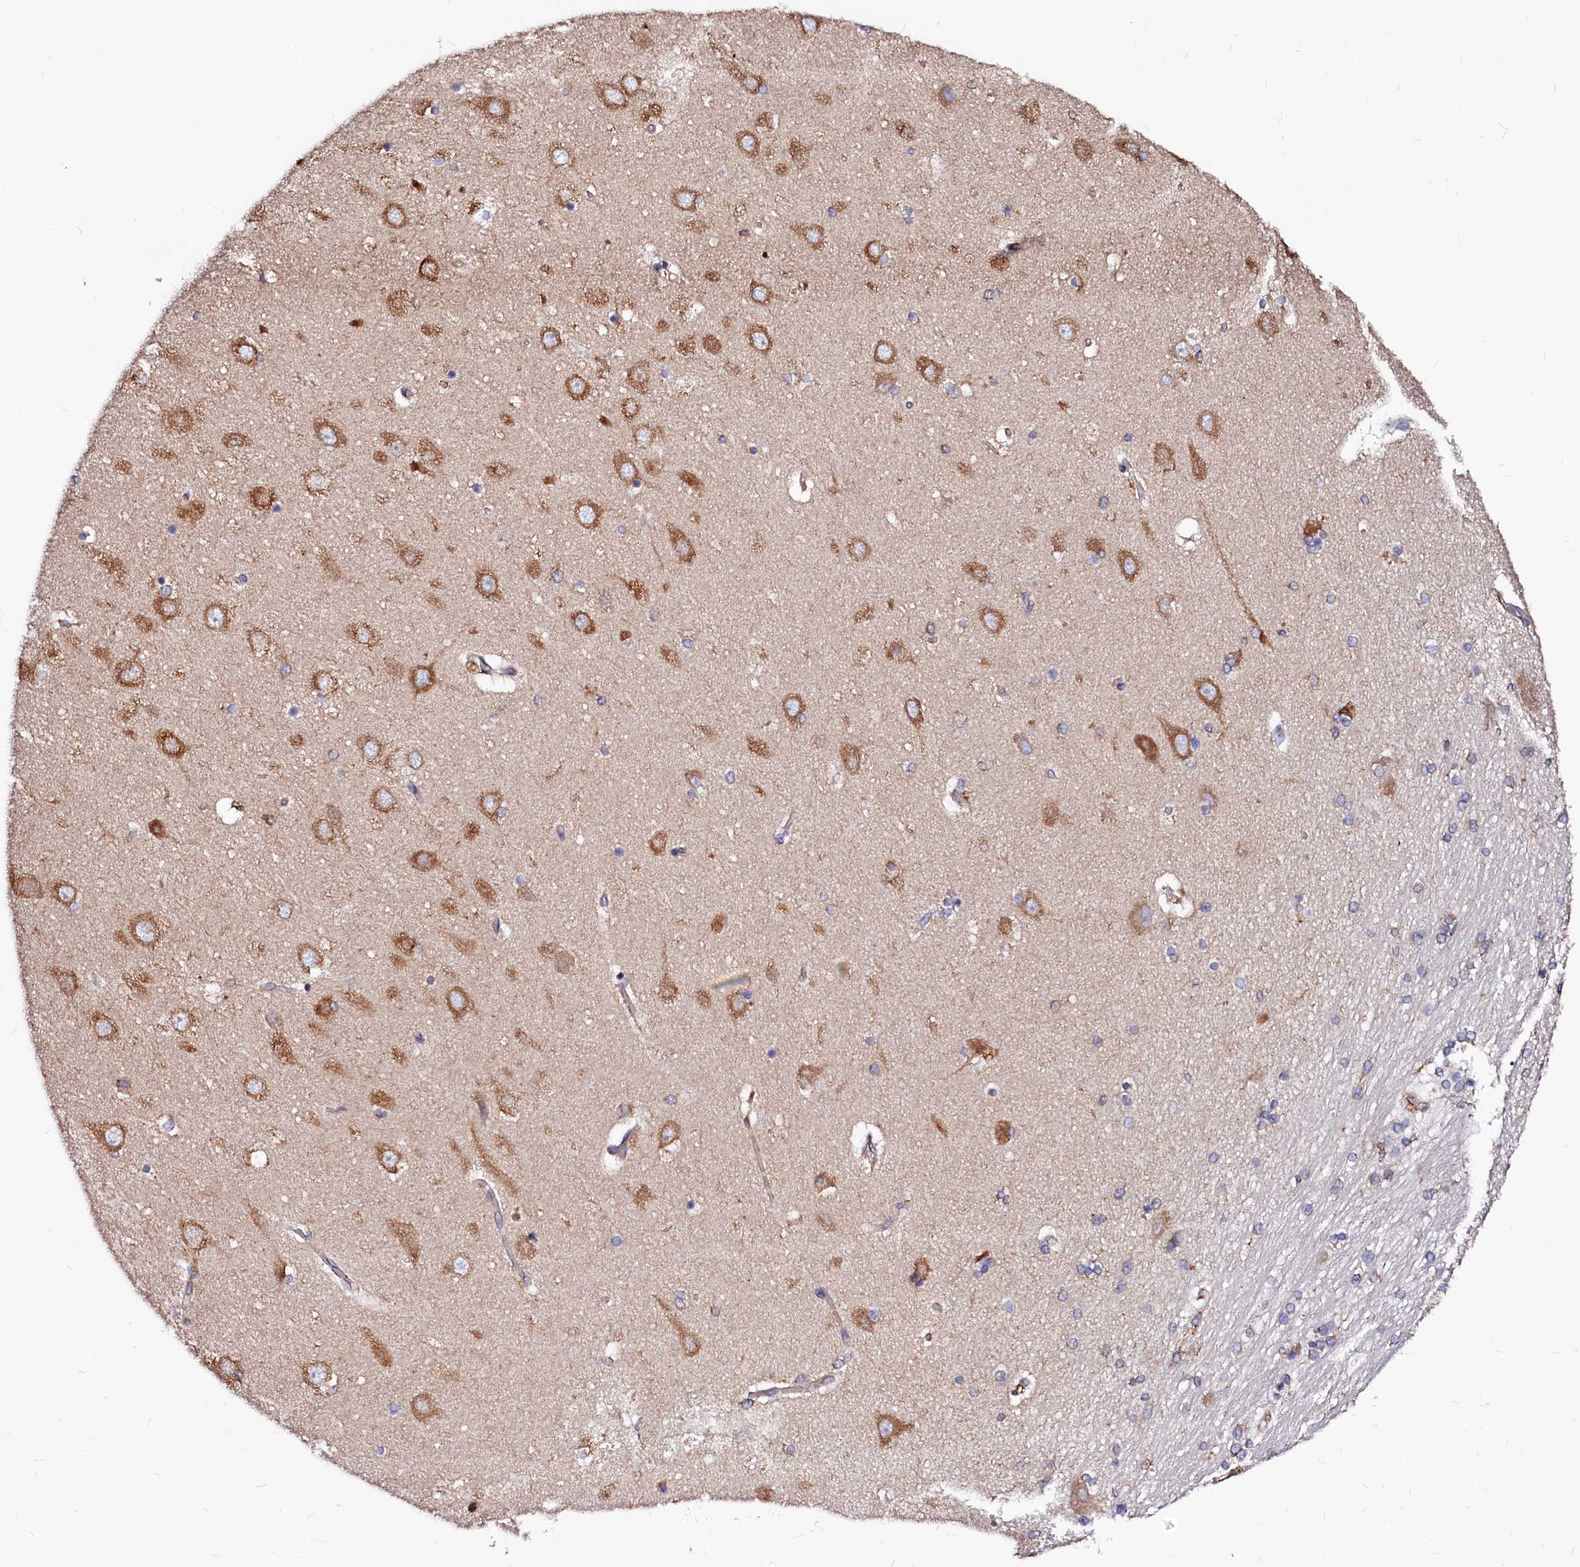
{"staining": {"intensity": "negative", "quantity": "none", "location": "none"}, "tissue": "hippocampus", "cell_type": "Glial cells", "image_type": "normal", "snomed": [{"axis": "morphology", "description": "Normal tissue, NOS"}, {"axis": "topography", "description": "Hippocampus"}], "caption": "Immunohistochemistry (IHC) histopathology image of benign hippocampus: human hippocampus stained with DAB demonstrates no significant protein positivity in glial cells.", "gene": "DERL1", "patient": {"sex": "female", "age": 54}}